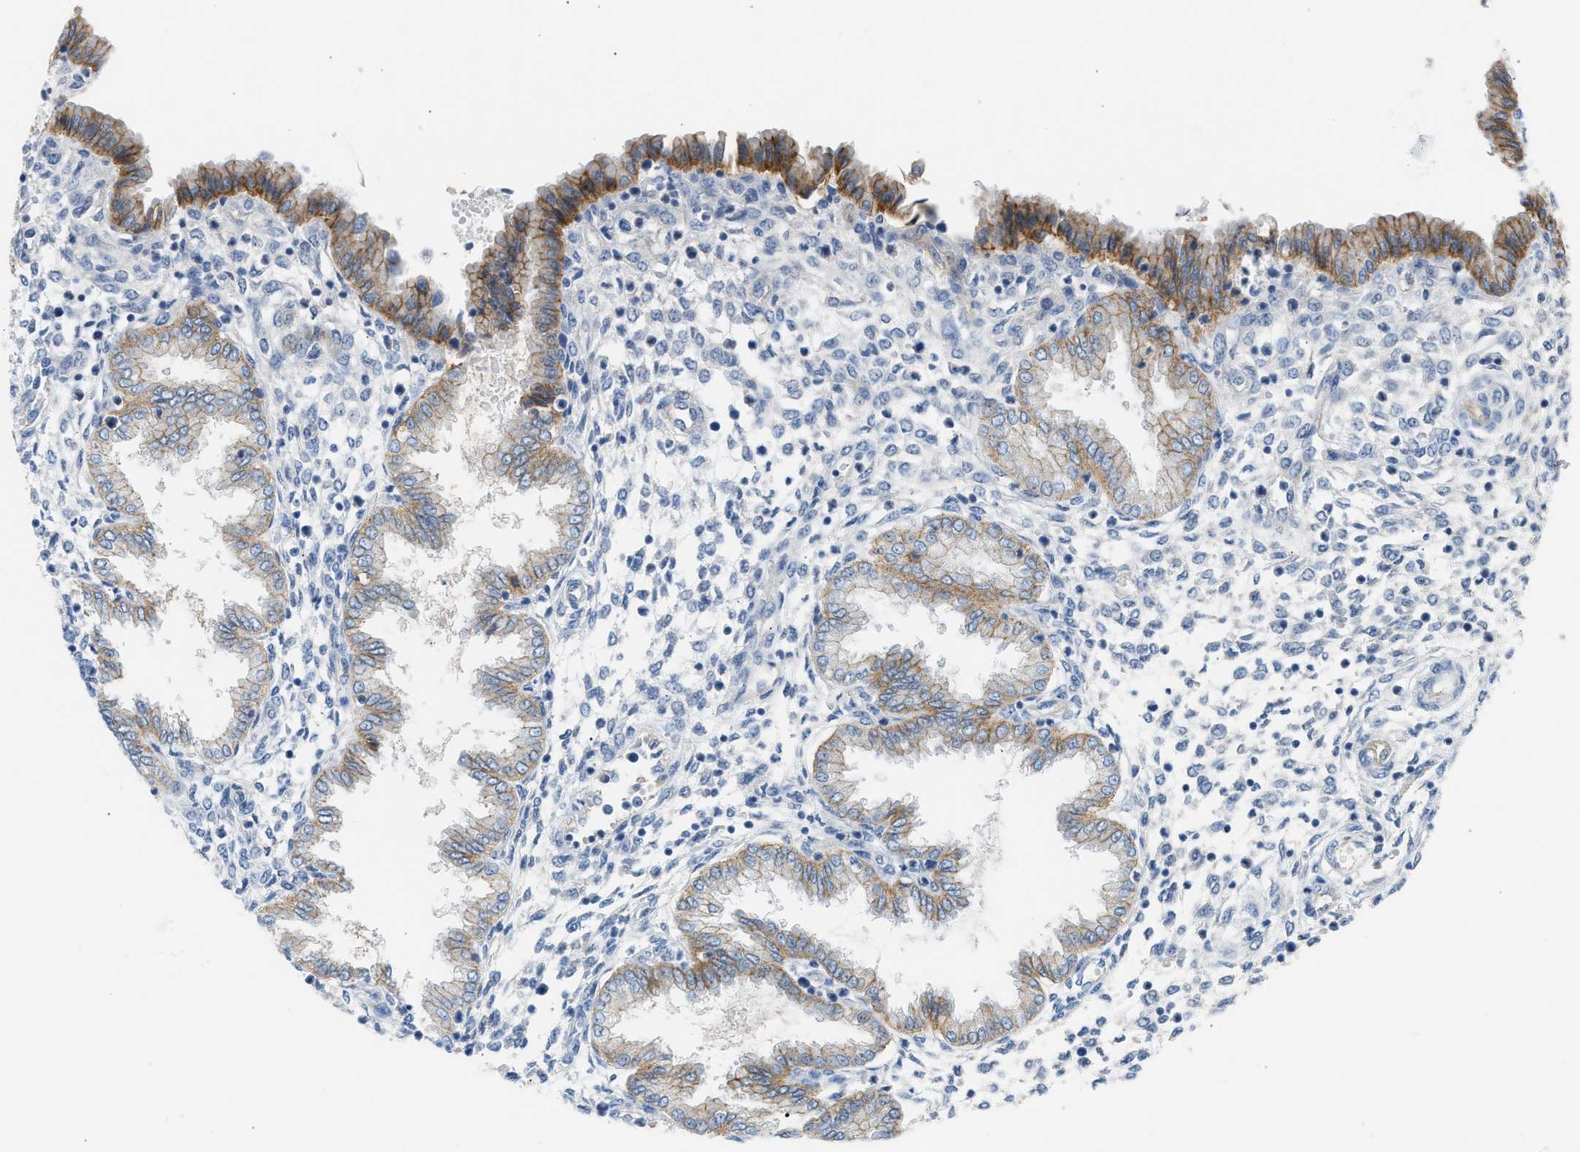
{"staining": {"intensity": "negative", "quantity": "none", "location": "none"}, "tissue": "endometrium", "cell_type": "Cells in endometrial stroma", "image_type": "normal", "snomed": [{"axis": "morphology", "description": "Normal tissue, NOS"}, {"axis": "topography", "description": "Endometrium"}], "caption": "An immunohistochemistry (IHC) image of benign endometrium is shown. There is no staining in cells in endometrial stroma of endometrium.", "gene": "ERBB2", "patient": {"sex": "female", "age": 33}}